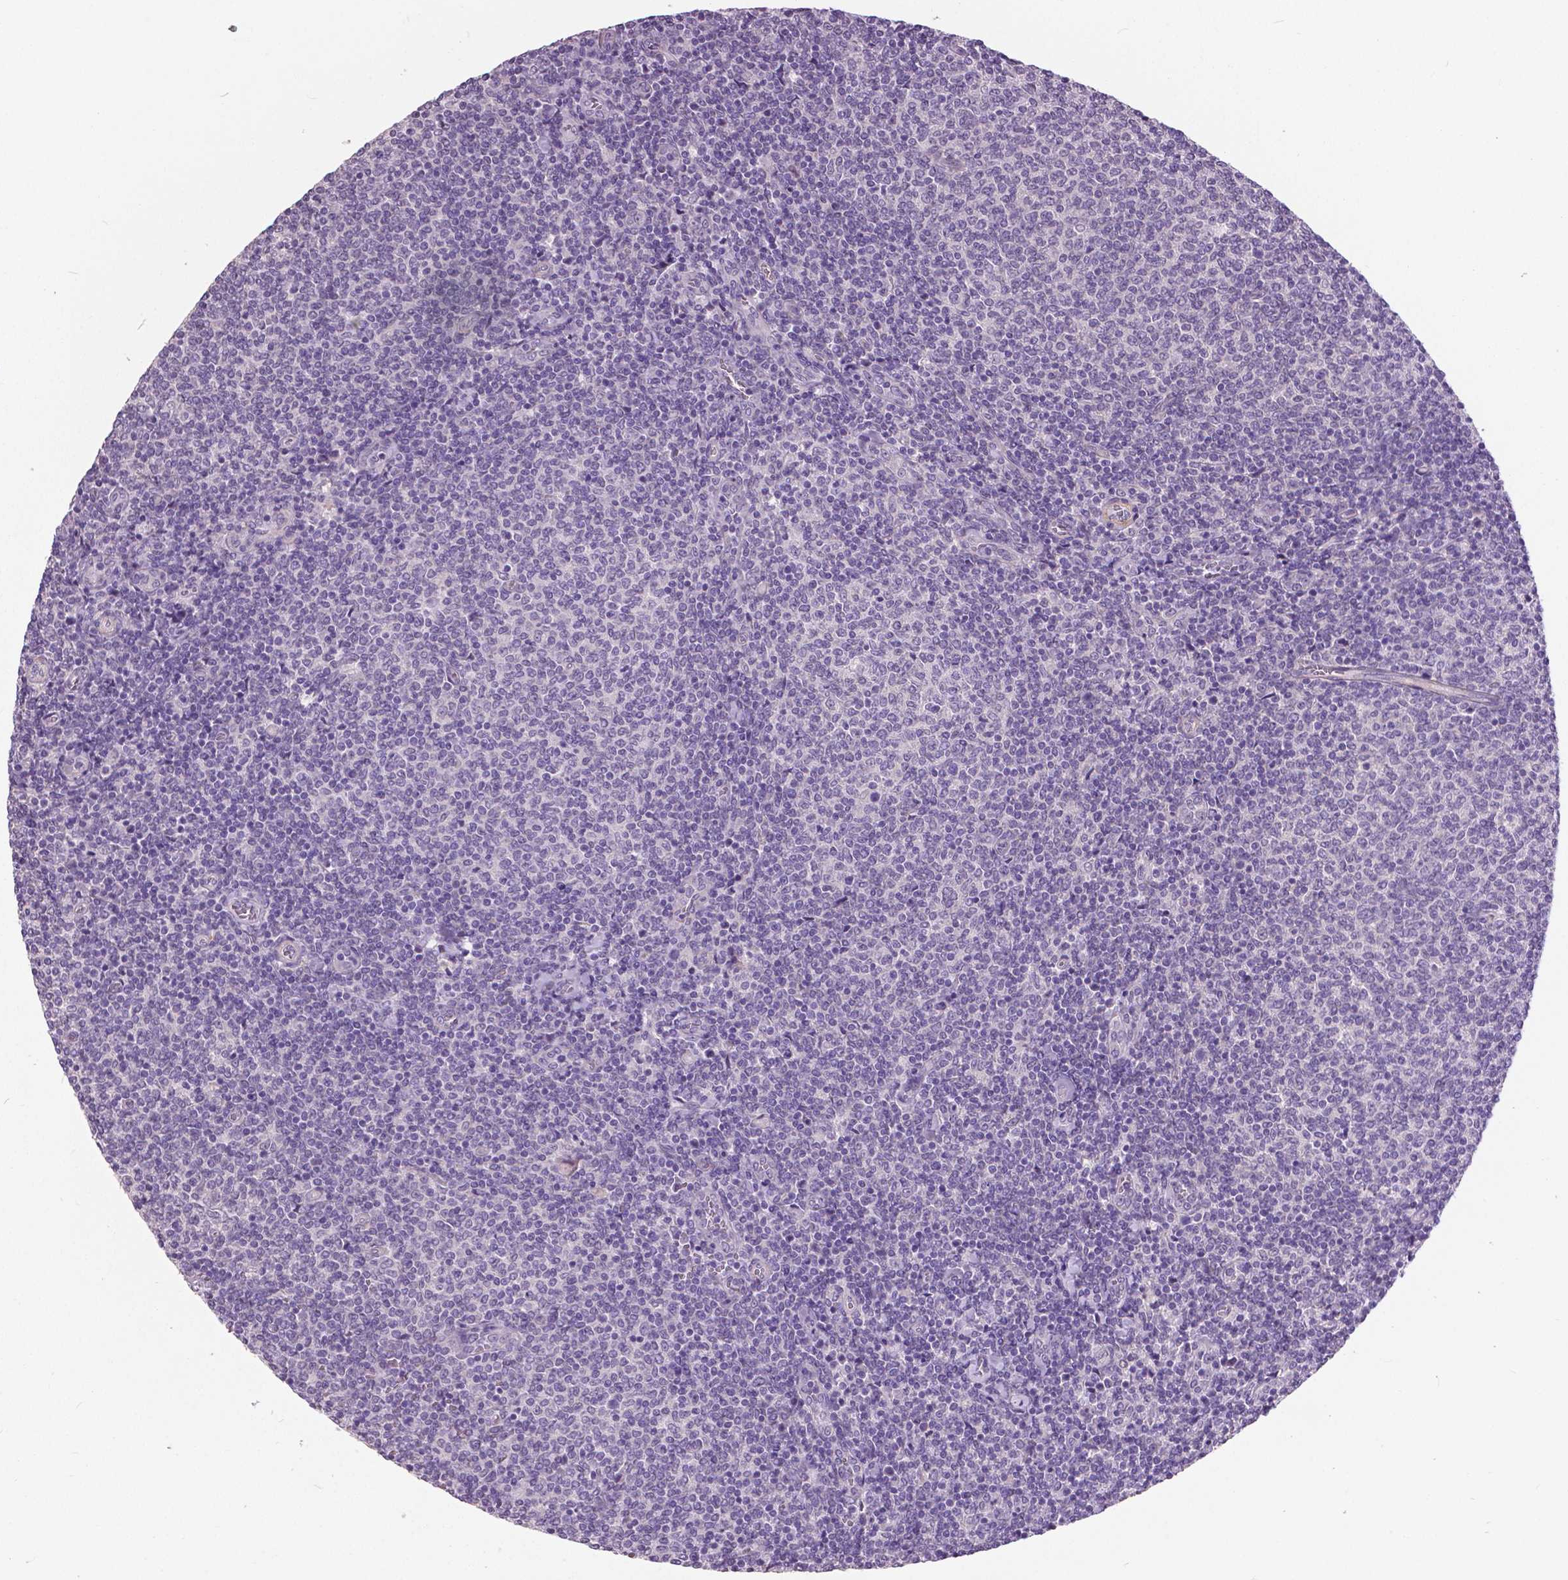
{"staining": {"intensity": "negative", "quantity": "none", "location": "none"}, "tissue": "lymphoma", "cell_type": "Tumor cells", "image_type": "cancer", "snomed": [{"axis": "morphology", "description": "Malignant lymphoma, non-Hodgkin's type, Low grade"}, {"axis": "topography", "description": "Lymph node"}], "caption": "An immunohistochemistry (IHC) image of lymphoma is shown. There is no staining in tumor cells of lymphoma. (Immunohistochemistry, brightfield microscopy, high magnification).", "gene": "FOXA1", "patient": {"sex": "male", "age": 52}}